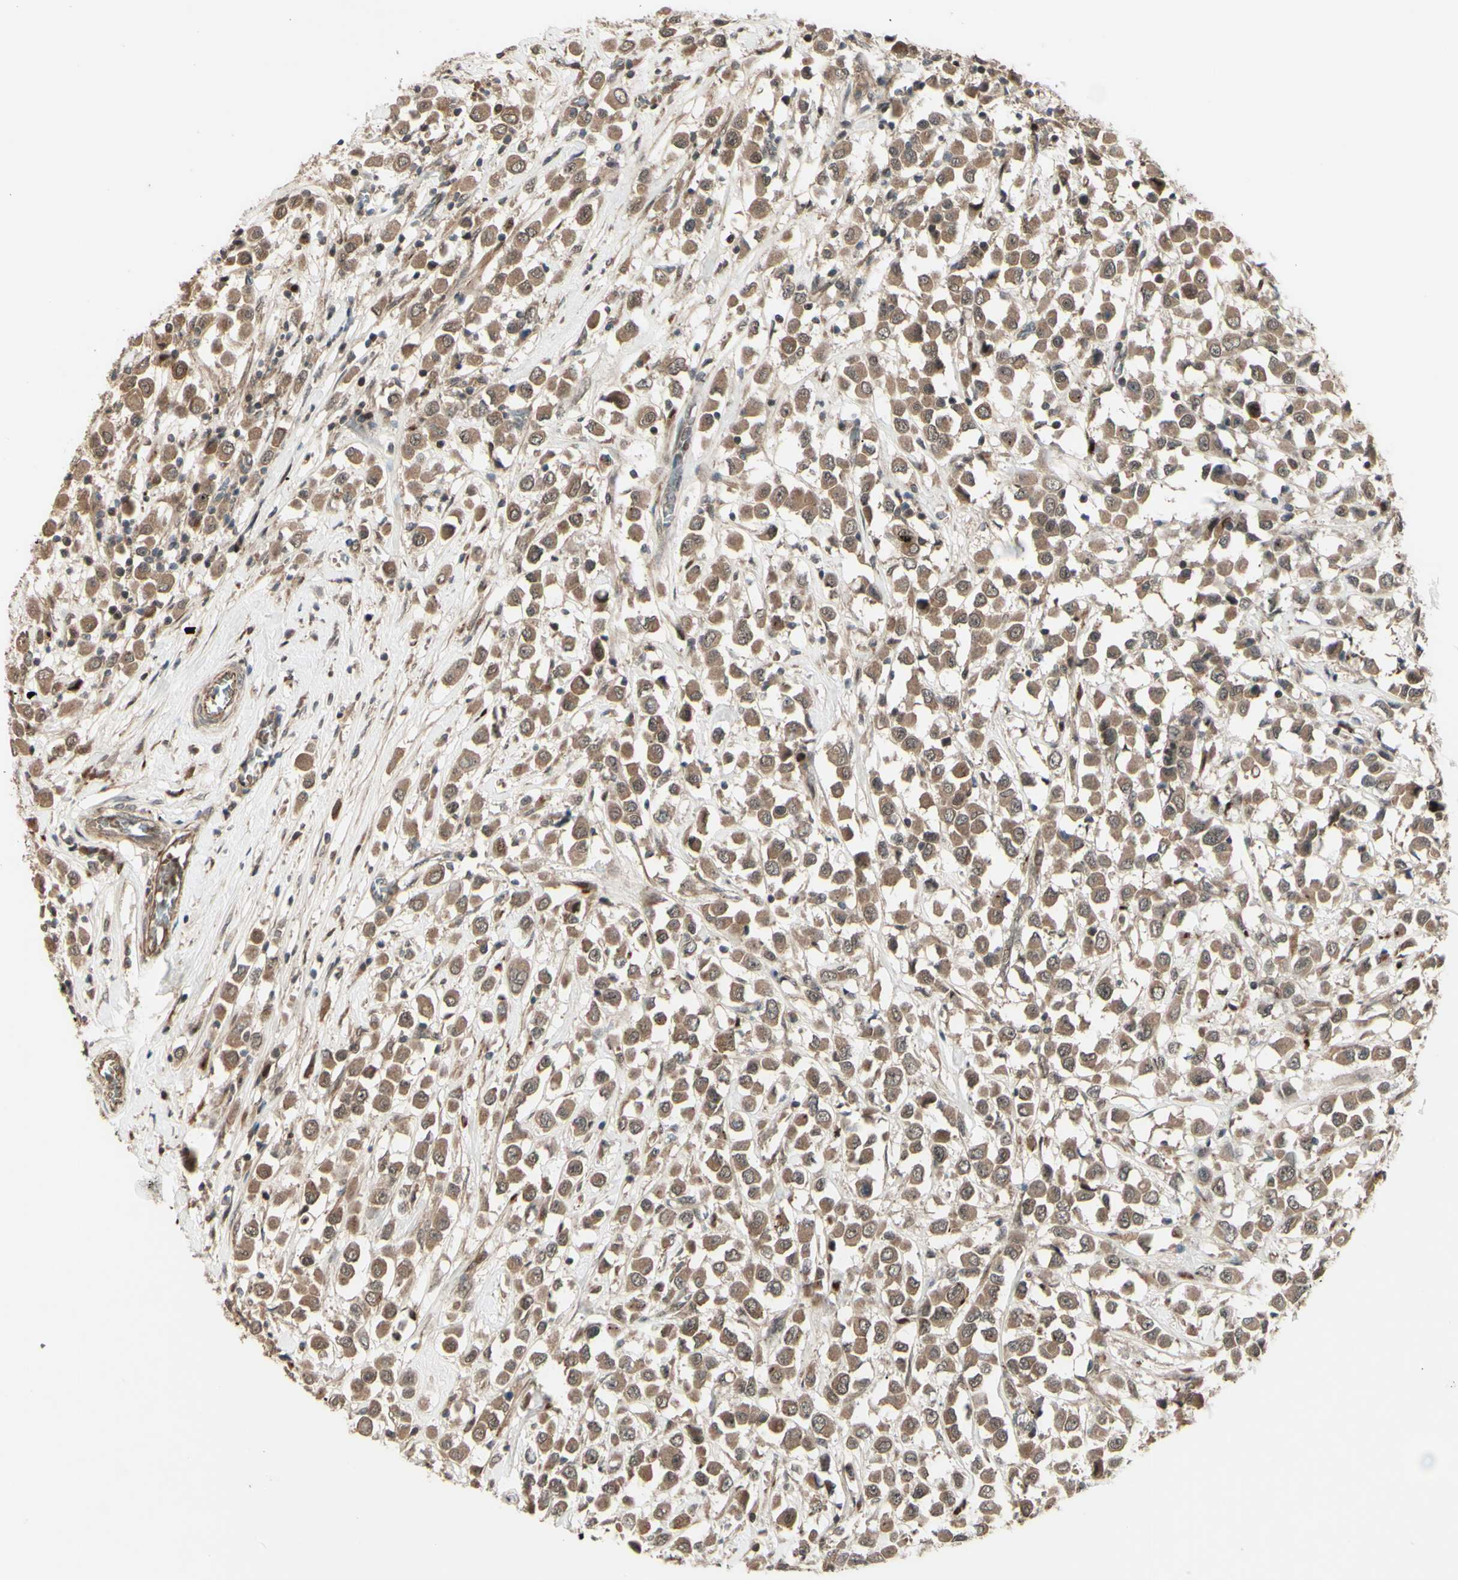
{"staining": {"intensity": "moderate", "quantity": ">75%", "location": "cytoplasmic/membranous"}, "tissue": "breast cancer", "cell_type": "Tumor cells", "image_type": "cancer", "snomed": [{"axis": "morphology", "description": "Duct carcinoma"}, {"axis": "topography", "description": "Breast"}], "caption": "IHC histopathology image of breast cancer stained for a protein (brown), which displays medium levels of moderate cytoplasmic/membranous staining in approximately >75% of tumor cells.", "gene": "MLF2", "patient": {"sex": "female", "age": 61}}